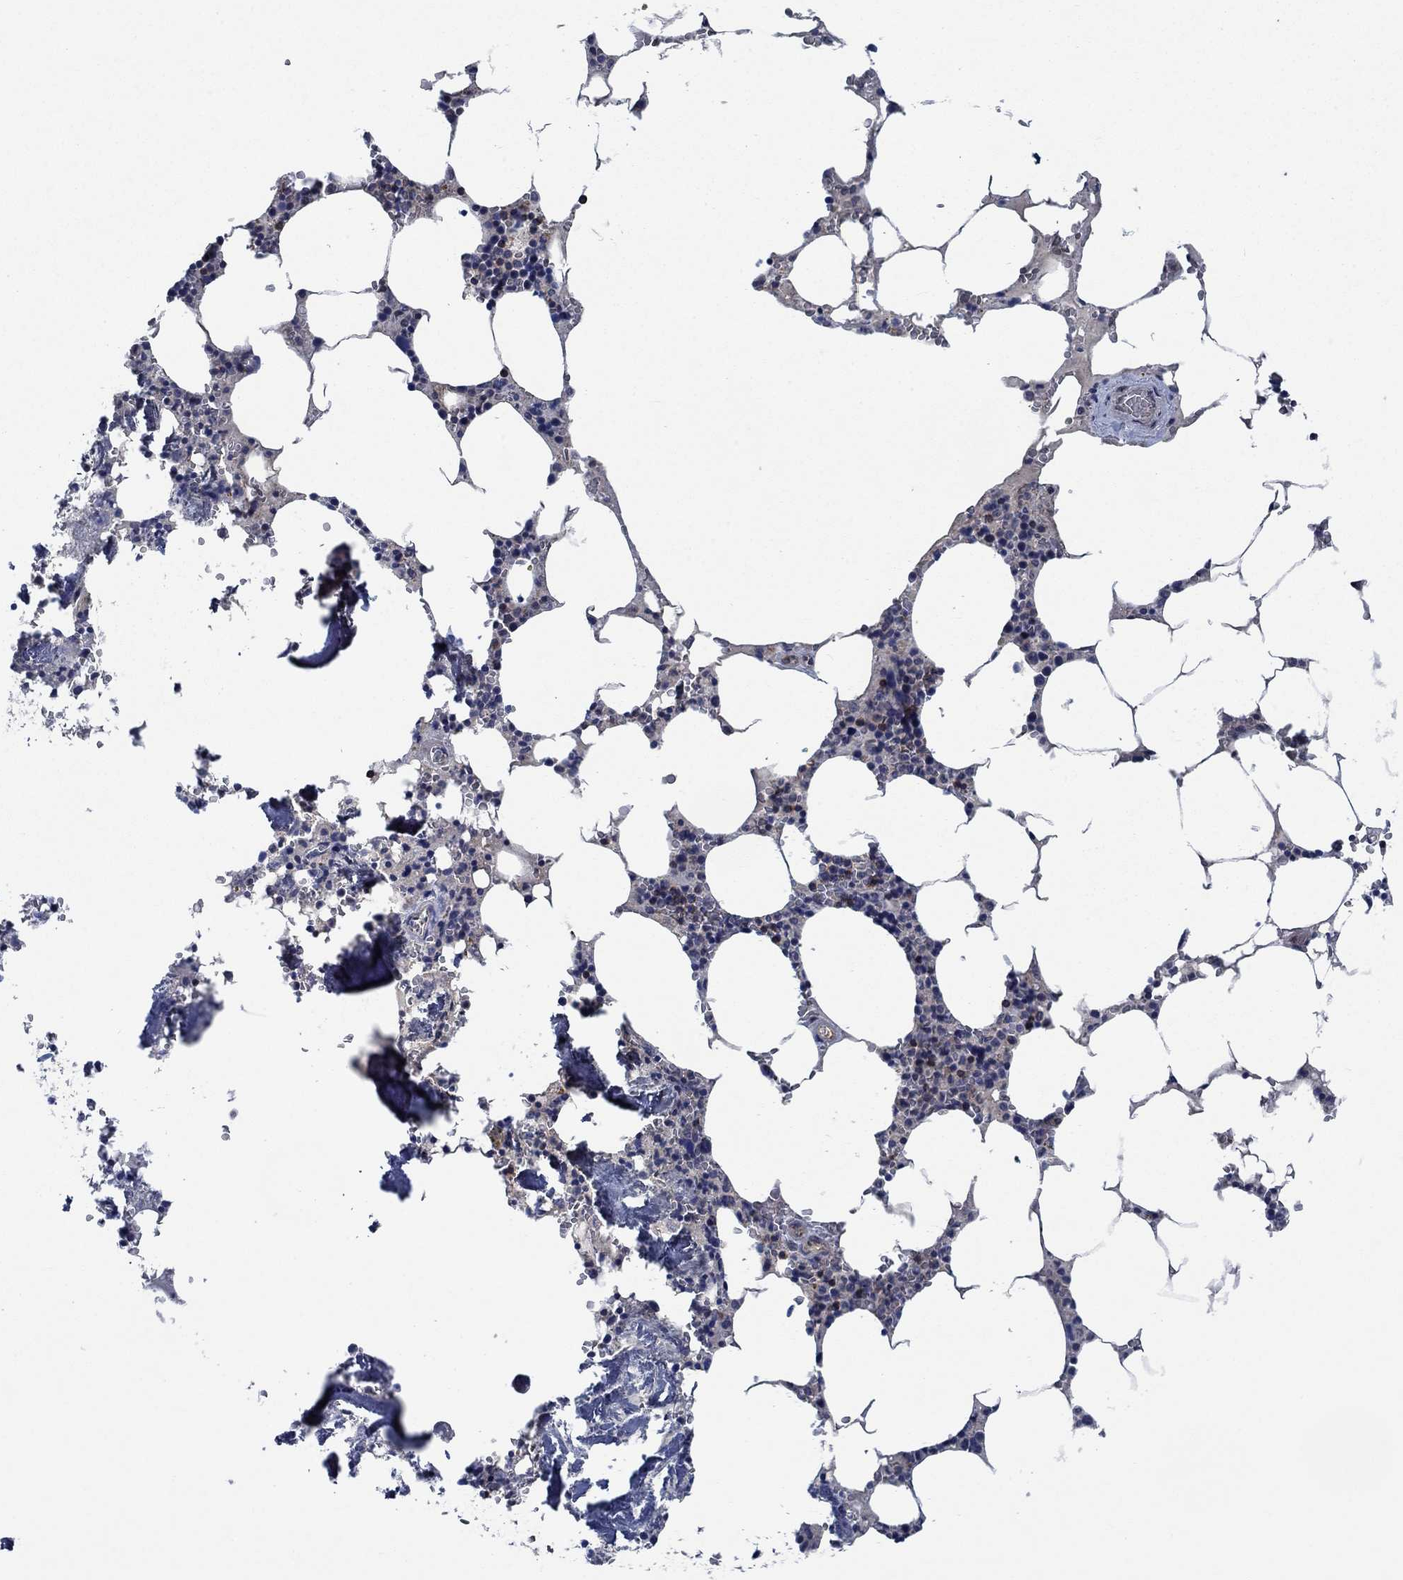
{"staining": {"intensity": "negative", "quantity": "none", "location": "none"}, "tissue": "bone marrow", "cell_type": "Hematopoietic cells", "image_type": "normal", "snomed": [{"axis": "morphology", "description": "Normal tissue, NOS"}, {"axis": "topography", "description": "Bone marrow"}], "caption": "IHC of benign human bone marrow displays no positivity in hematopoietic cells. (Stains: DAB (3,3'-diaminobenzidine) immunohistochemistry (IHC) with hematoxylin counter stain, Microscopy: brightfield microscopy at high magnification).", "gene": "STXBP6", "patient": {"sex": "female", "age": 64}}